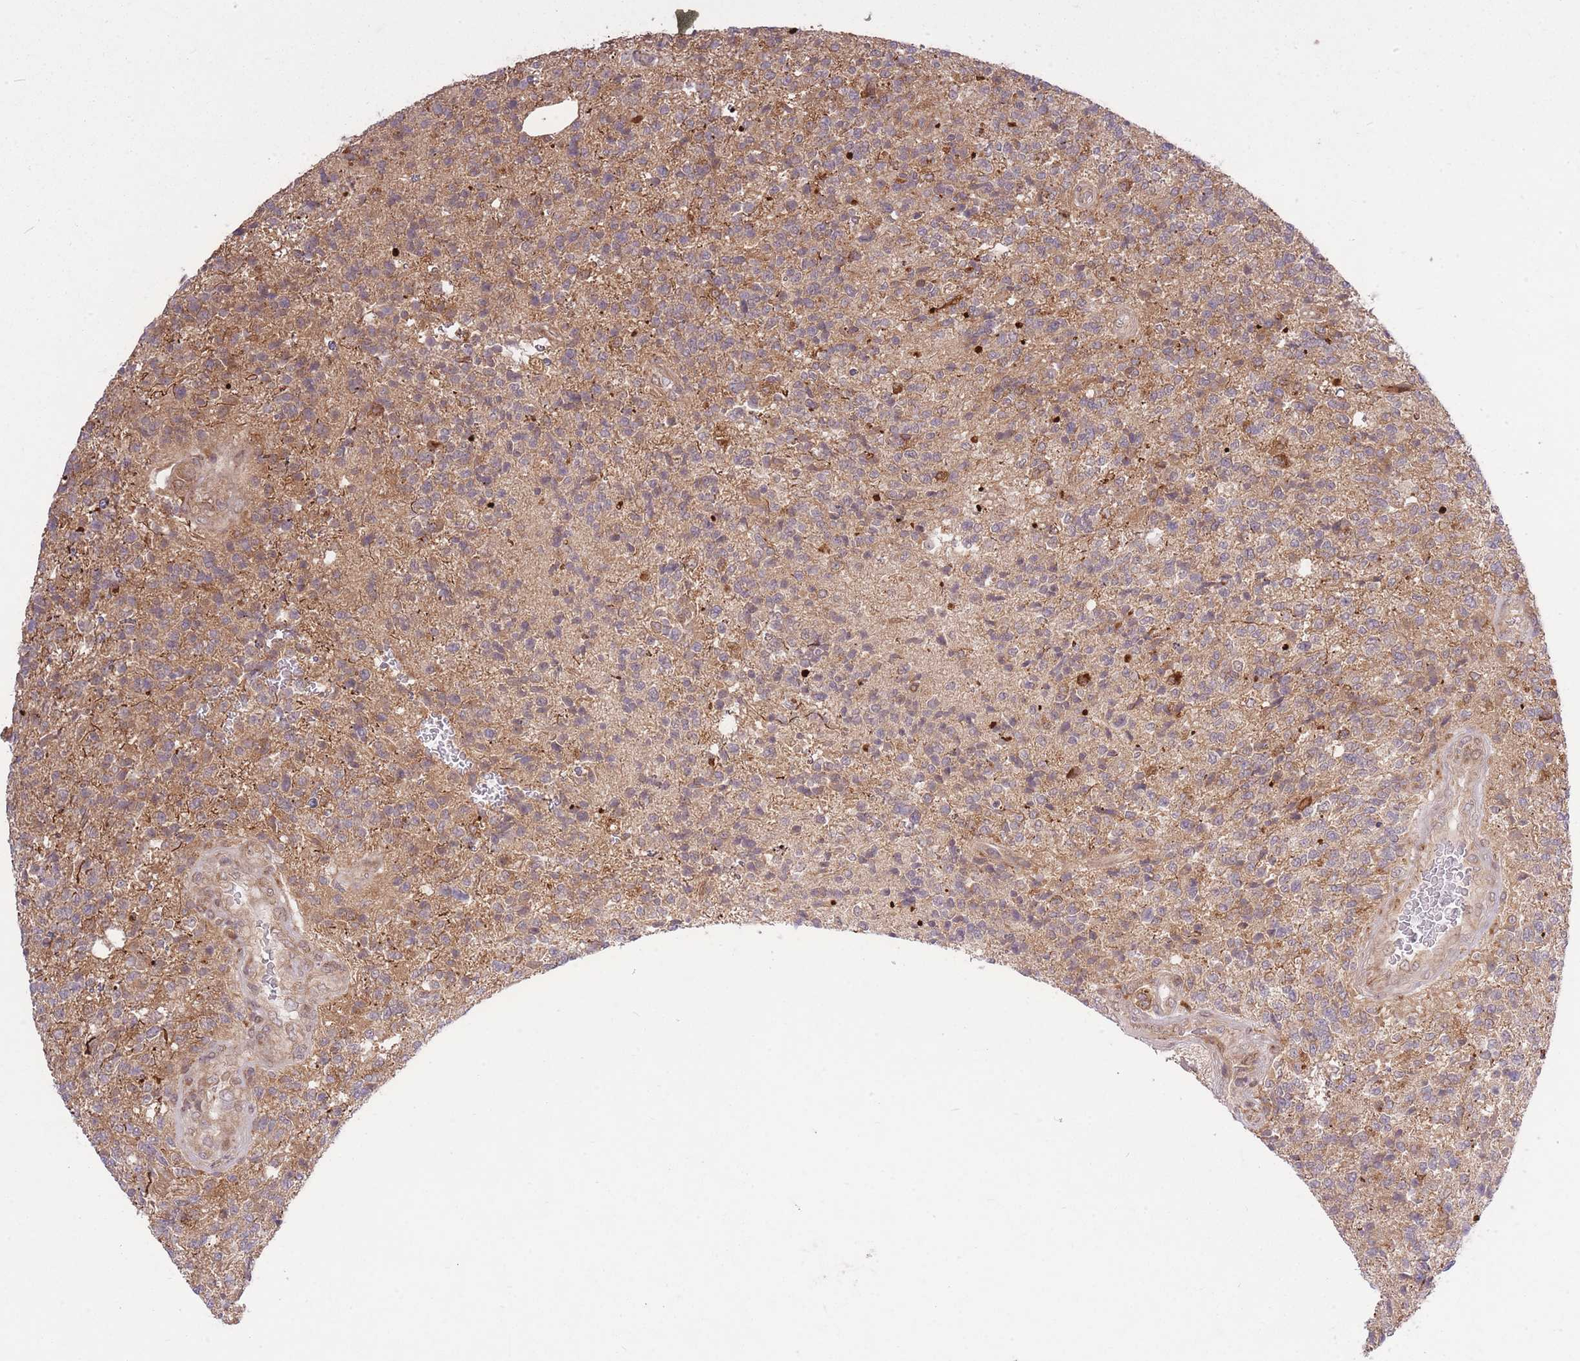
{"staining": {"intensity": "weak", "quantity": "25%-75%", "location": "cytoplasmic/membranous"}, "tissue": "glioma", "cell_type": "Tumor cells", "image_type": "cancer", "snomed": [{"axis": "morphology", "description": "Glioma, malignant, High grade"}, {"axis": "topography", "description": "Brain"}], "caption": "Protein staining by IHC displays weak cytoplasmic/membranous positivity in approximately 25%-75% of tumor cells in high-grade glioma (malignant).", "gene": "ZNF391", "patient": {"sex": "male", "age": 56}}